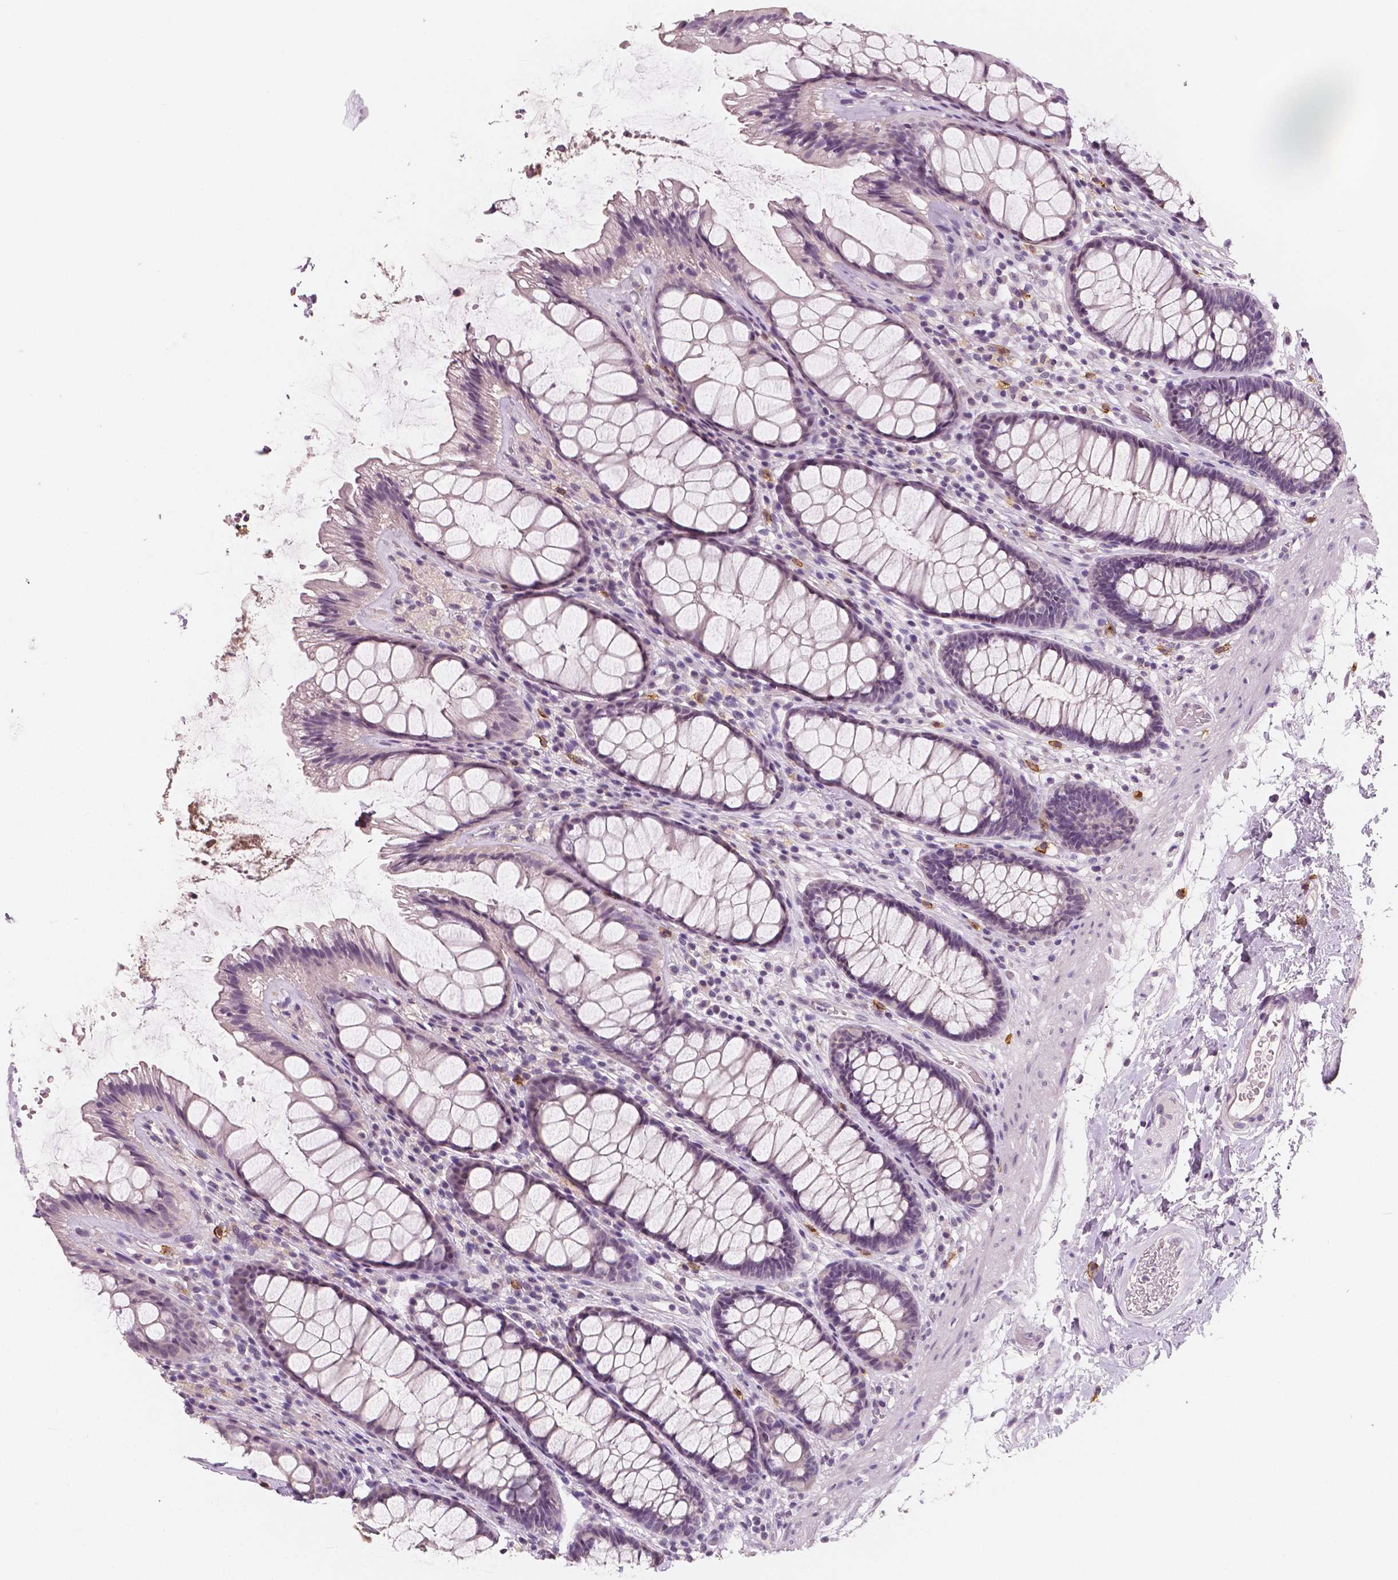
{"staining": {"intensity": "negative", "quantity": "none", "location": "none"}, "tissue": "rectum", "cell_type": "Glandular cells", "image_type": "normal", "snomed": [{"axis": "morphology", "description": "Normal tissue, NOS"}, {"axis": "topography", "description": "Rectum"}], "caption": "A high-resolution histopathology image shows immunohistochemistry (IHC) staining of benign rectum, which exhibits no significant positivity in glandular cells. The staining is performed using DAB brown chromogen with nuclei counter-stained in using hematoxylin.", "gene": "KIT", "patient": {"sex": "male", "age": 72}}